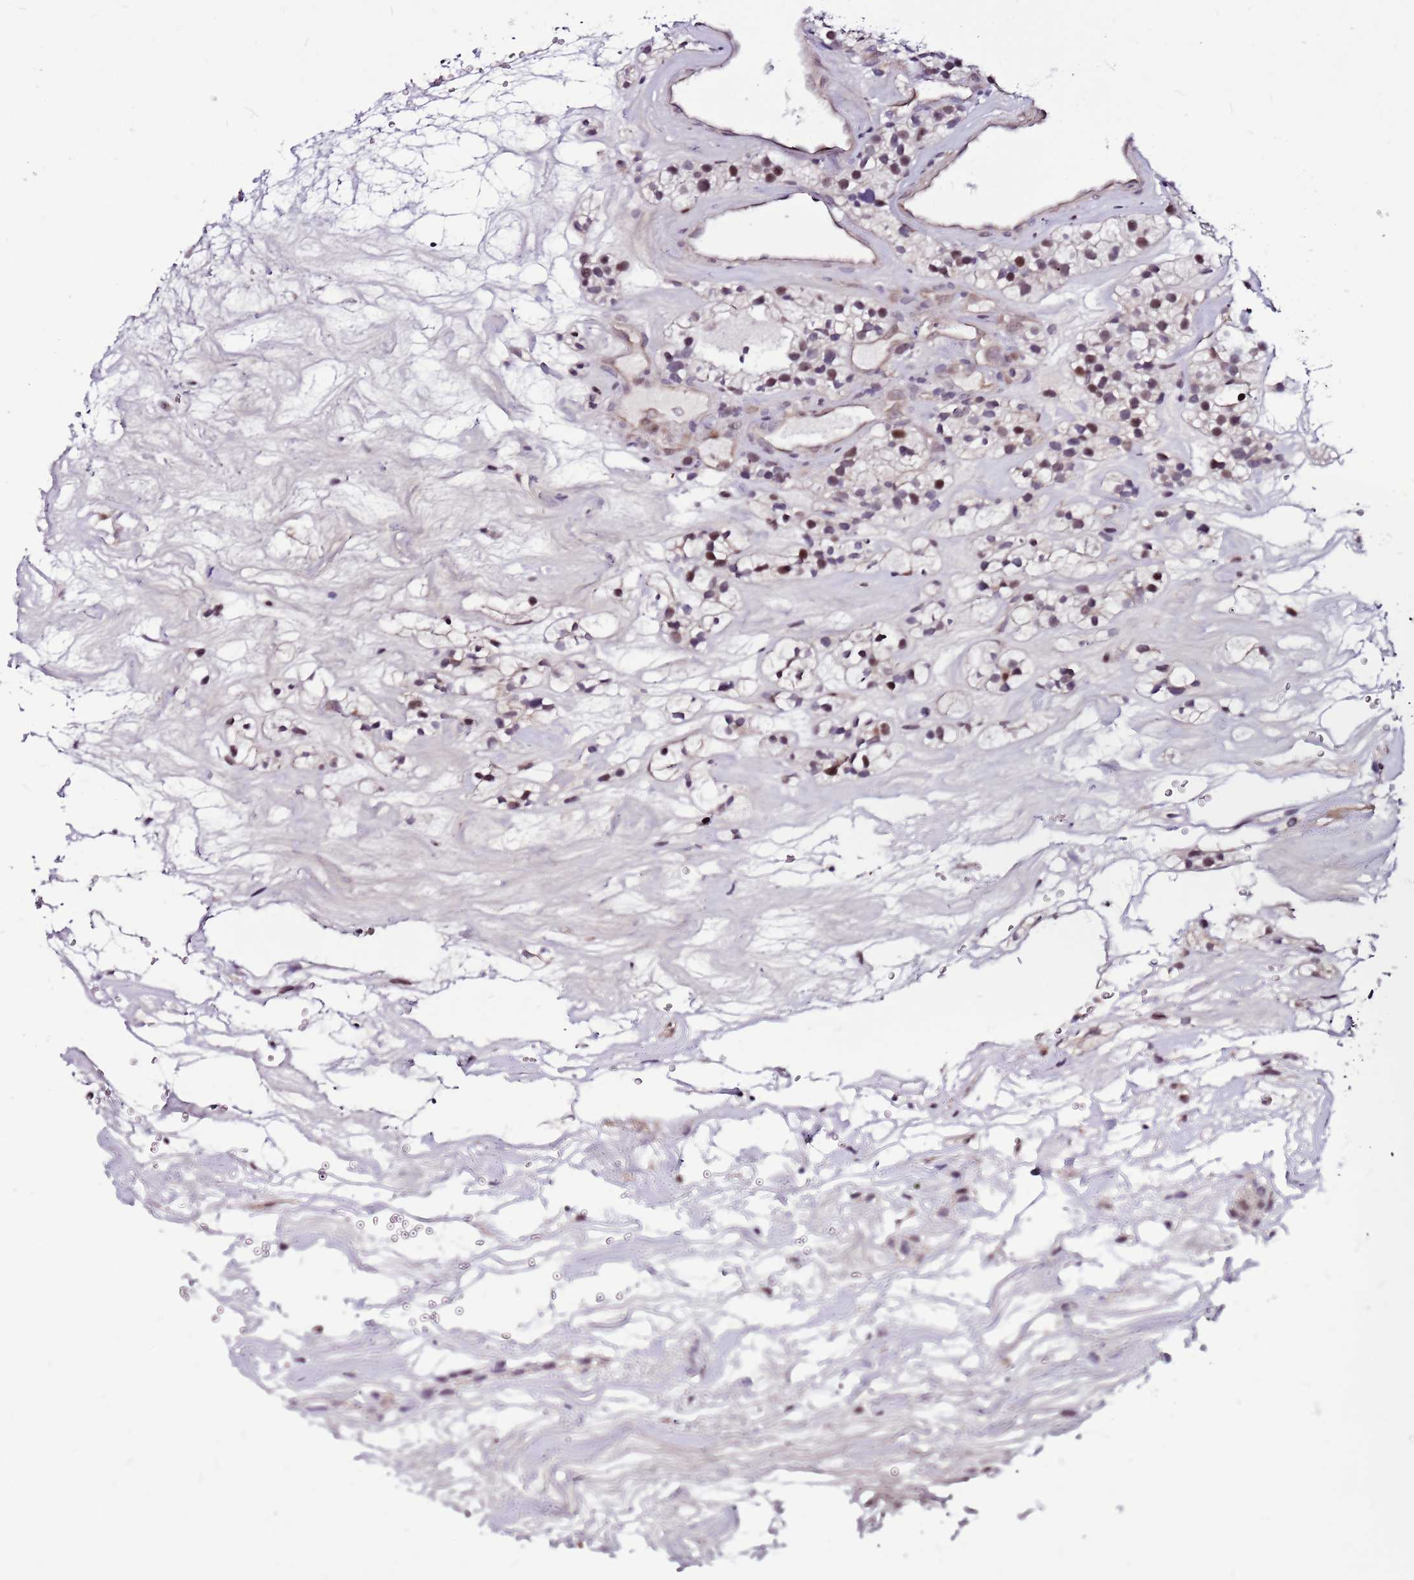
{"staining": {"intensity": "moderate", "quantity": "<25%", "location": "nuclear"}, "tissue": "renal cancer", "cell_type": "Tumor cells", "image_type": "cancer", "snomed": [{"axis": "morphology", "description": "Adenocarcinoma, NOS"}, {"axis": "topography", "description": "Kidney"}], "caption": "Immunohistochemical staining of renal adenocarcinoma displays low levels of moderate nuclear staining in about <25% of tumor cells.", "gene": "POLE3", "patient": {"sex": "female", "age": 57}}